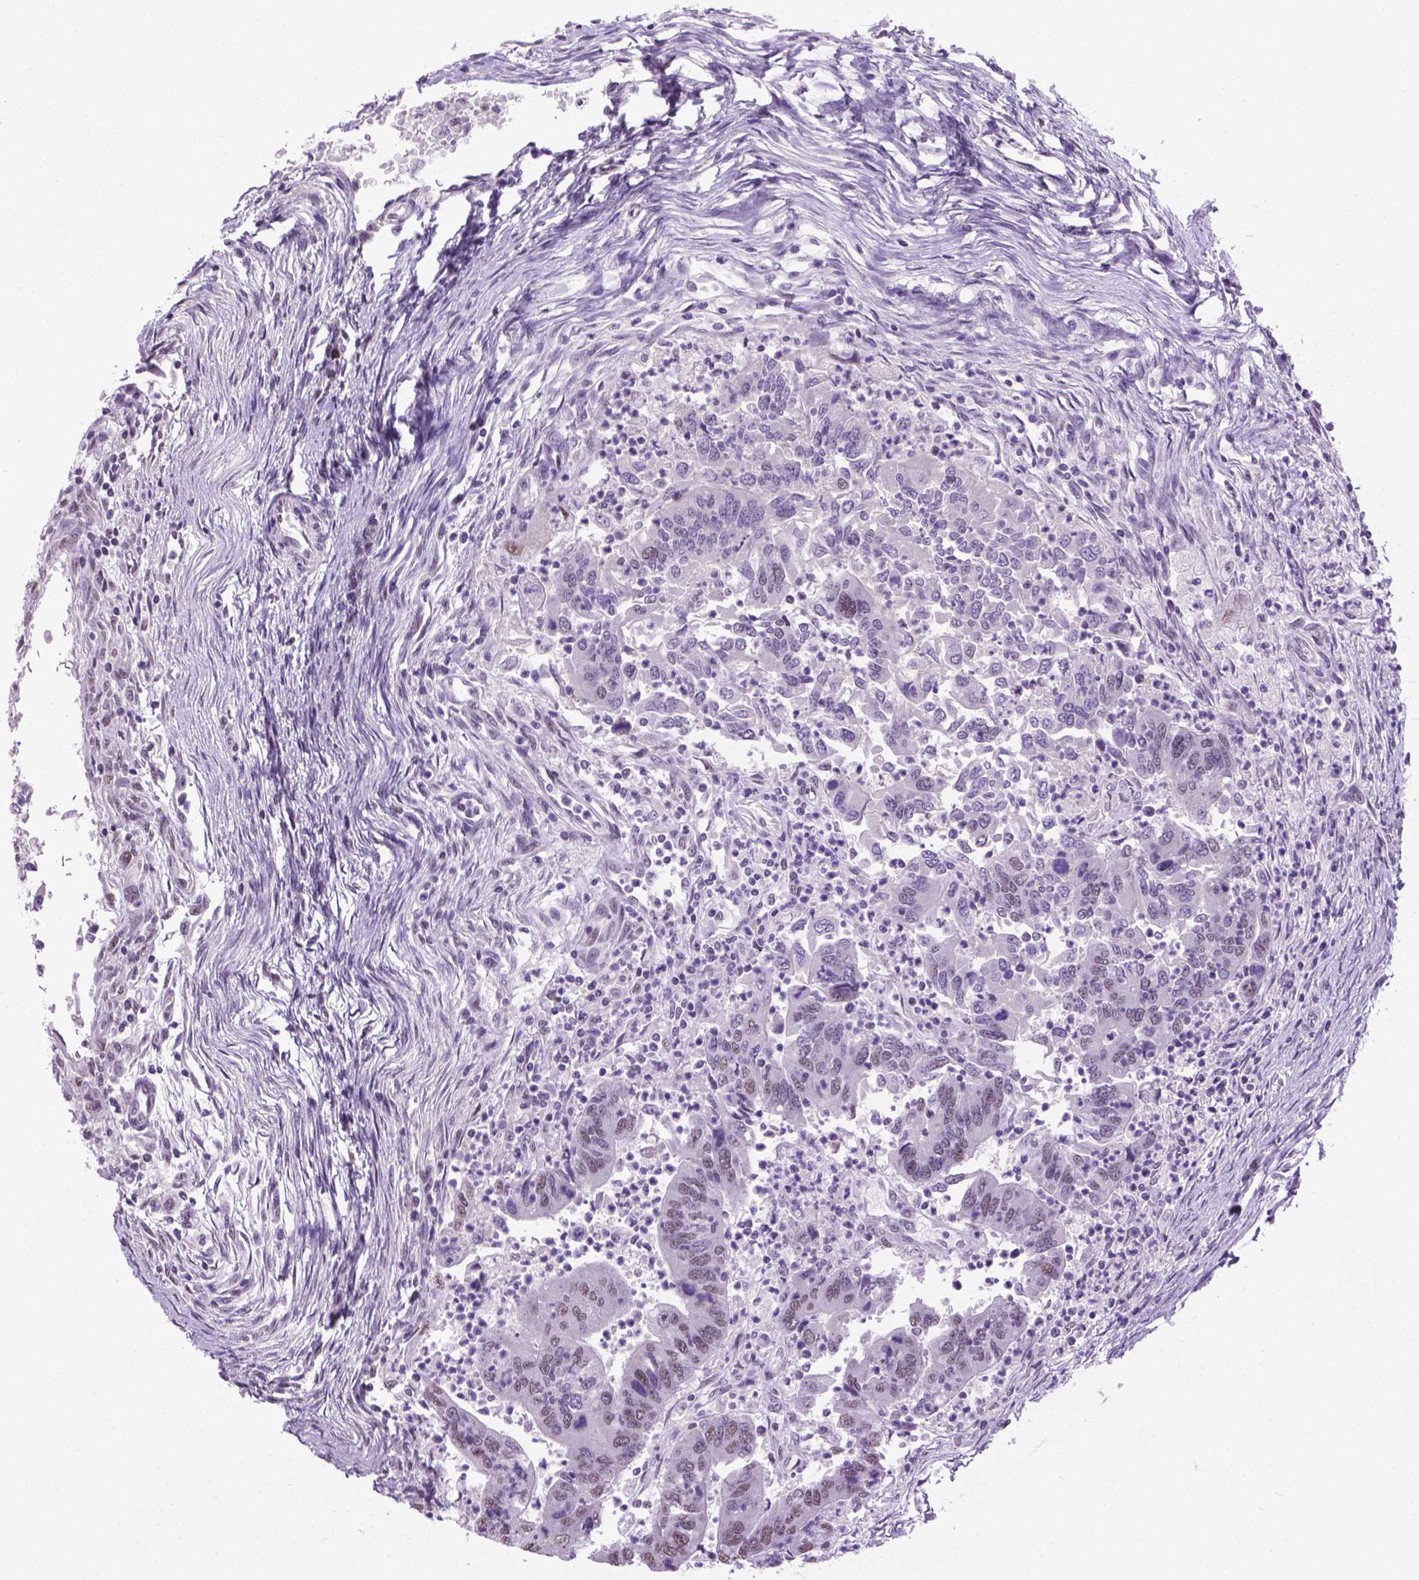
{"staining": {"intensity": "weak", "quantity": "<25%", "location": "nuclear"}, "tissue": "colorectal cancer", "cell_type": "Tumor cells", "image_type": "cancer", "snomed": [{"axis": "morphology", "description": "Adenocarcinoma, NOS"}, {"axis": "topography", "description": "Colon"}], "caption": "Adenocarcinoma (colorectal) was stained to show a protein in brown. There is no significant staining in tumor cells.", "gene": "ABI2", "patient": {"sex": "female", "age": 67}}